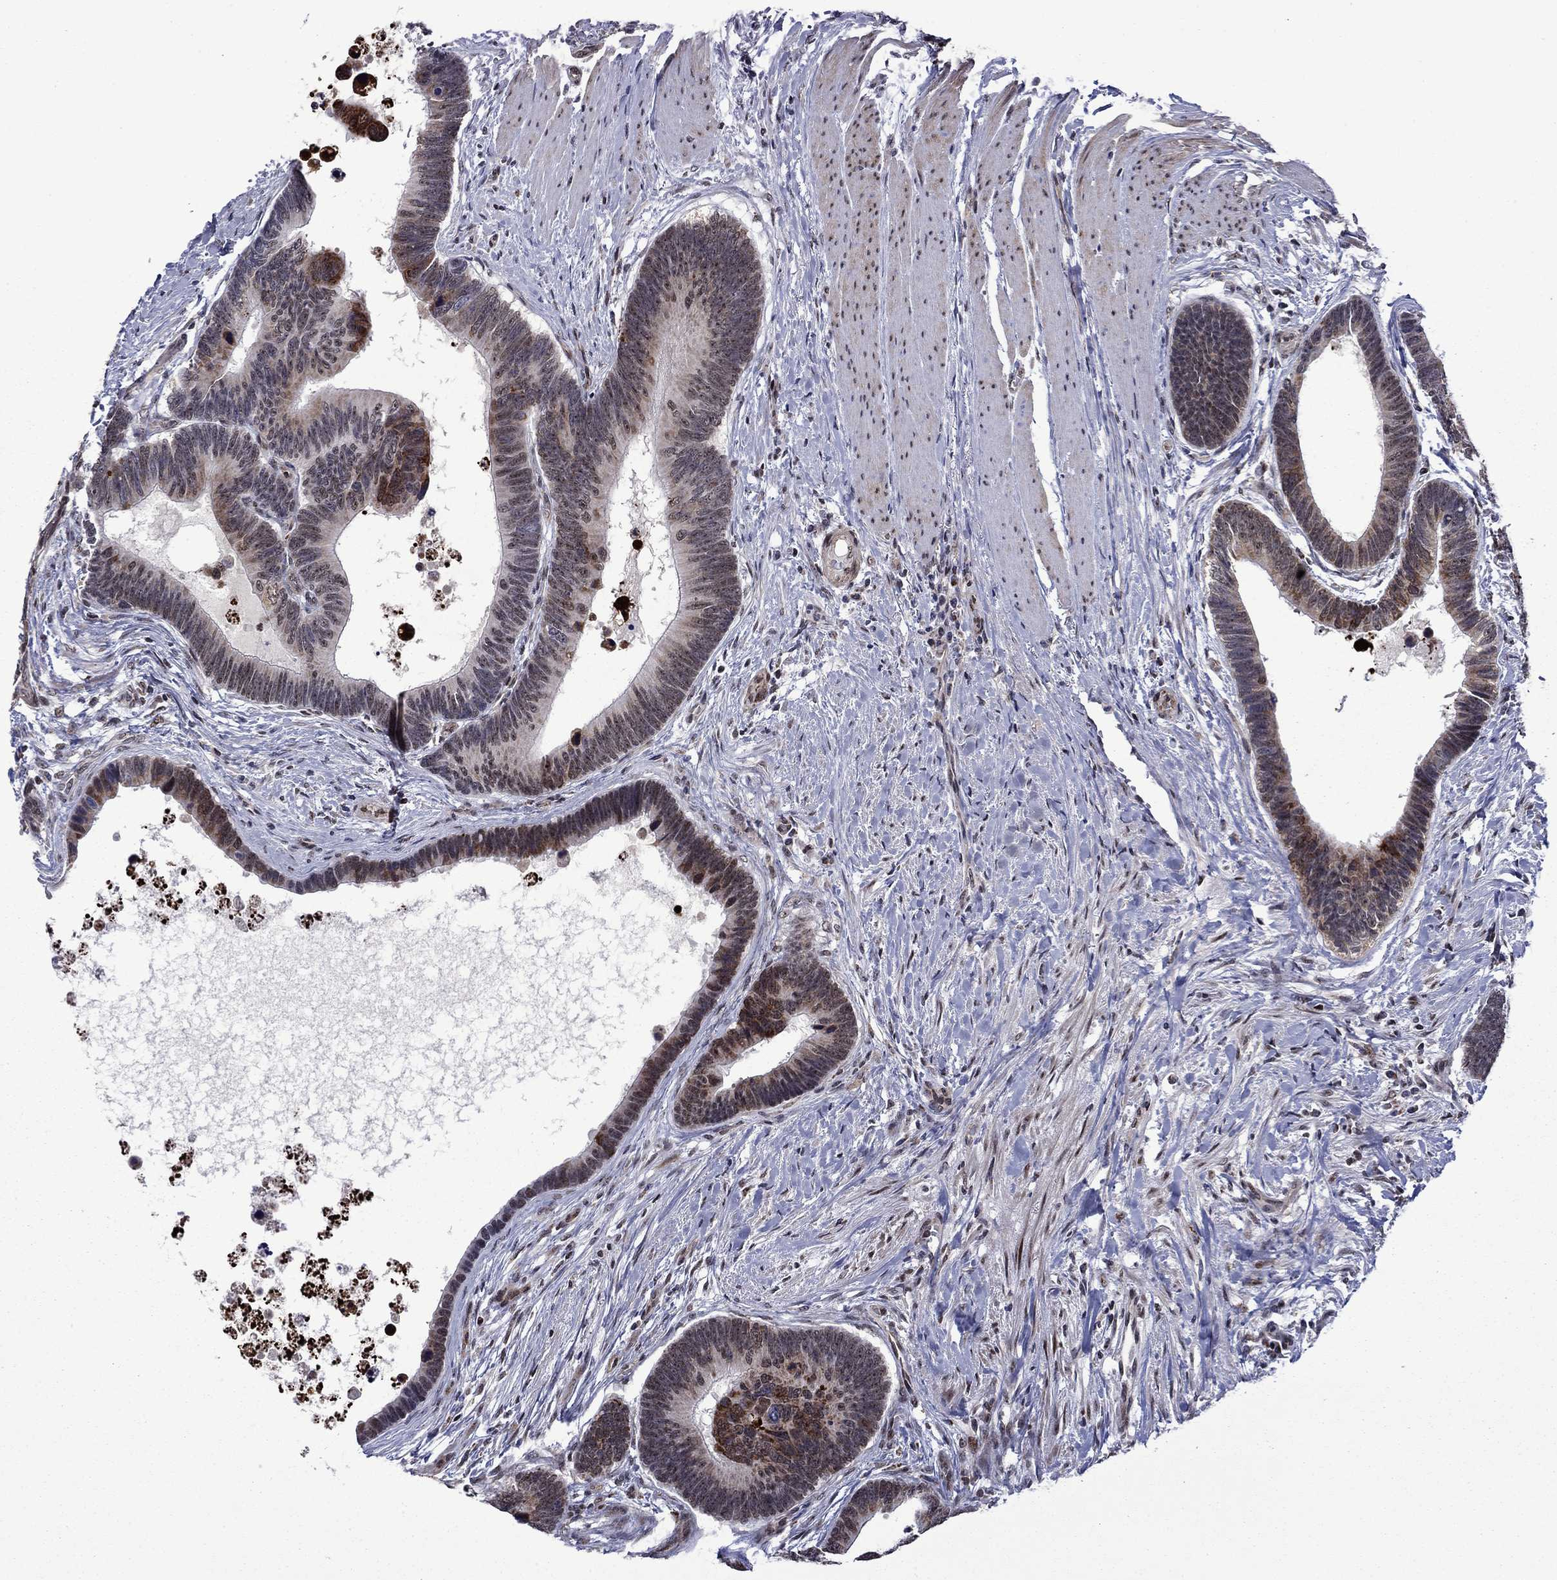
{"staining": {"intensity": "moderate", "quantity": "25%-75%", "location": "cytoplasmic/membranous"}, "tissue": "colorectal cancer", "cell_type": "Tumor cells", "image_type": "cancer", "snomed": [{"axis": "morphology", "description": "Adenocarcinoma, NOS"}, {"axis": "topography", "description": "Colon"}], "caption": "Immunohistochemistry of colorectal cancer reveals medium levels of moderate cytoplasmic/membranous positivity in about 25%-75% of tumor cells.", "gene": "SURF2", "patient": {"sex": "female", "age": 77}}